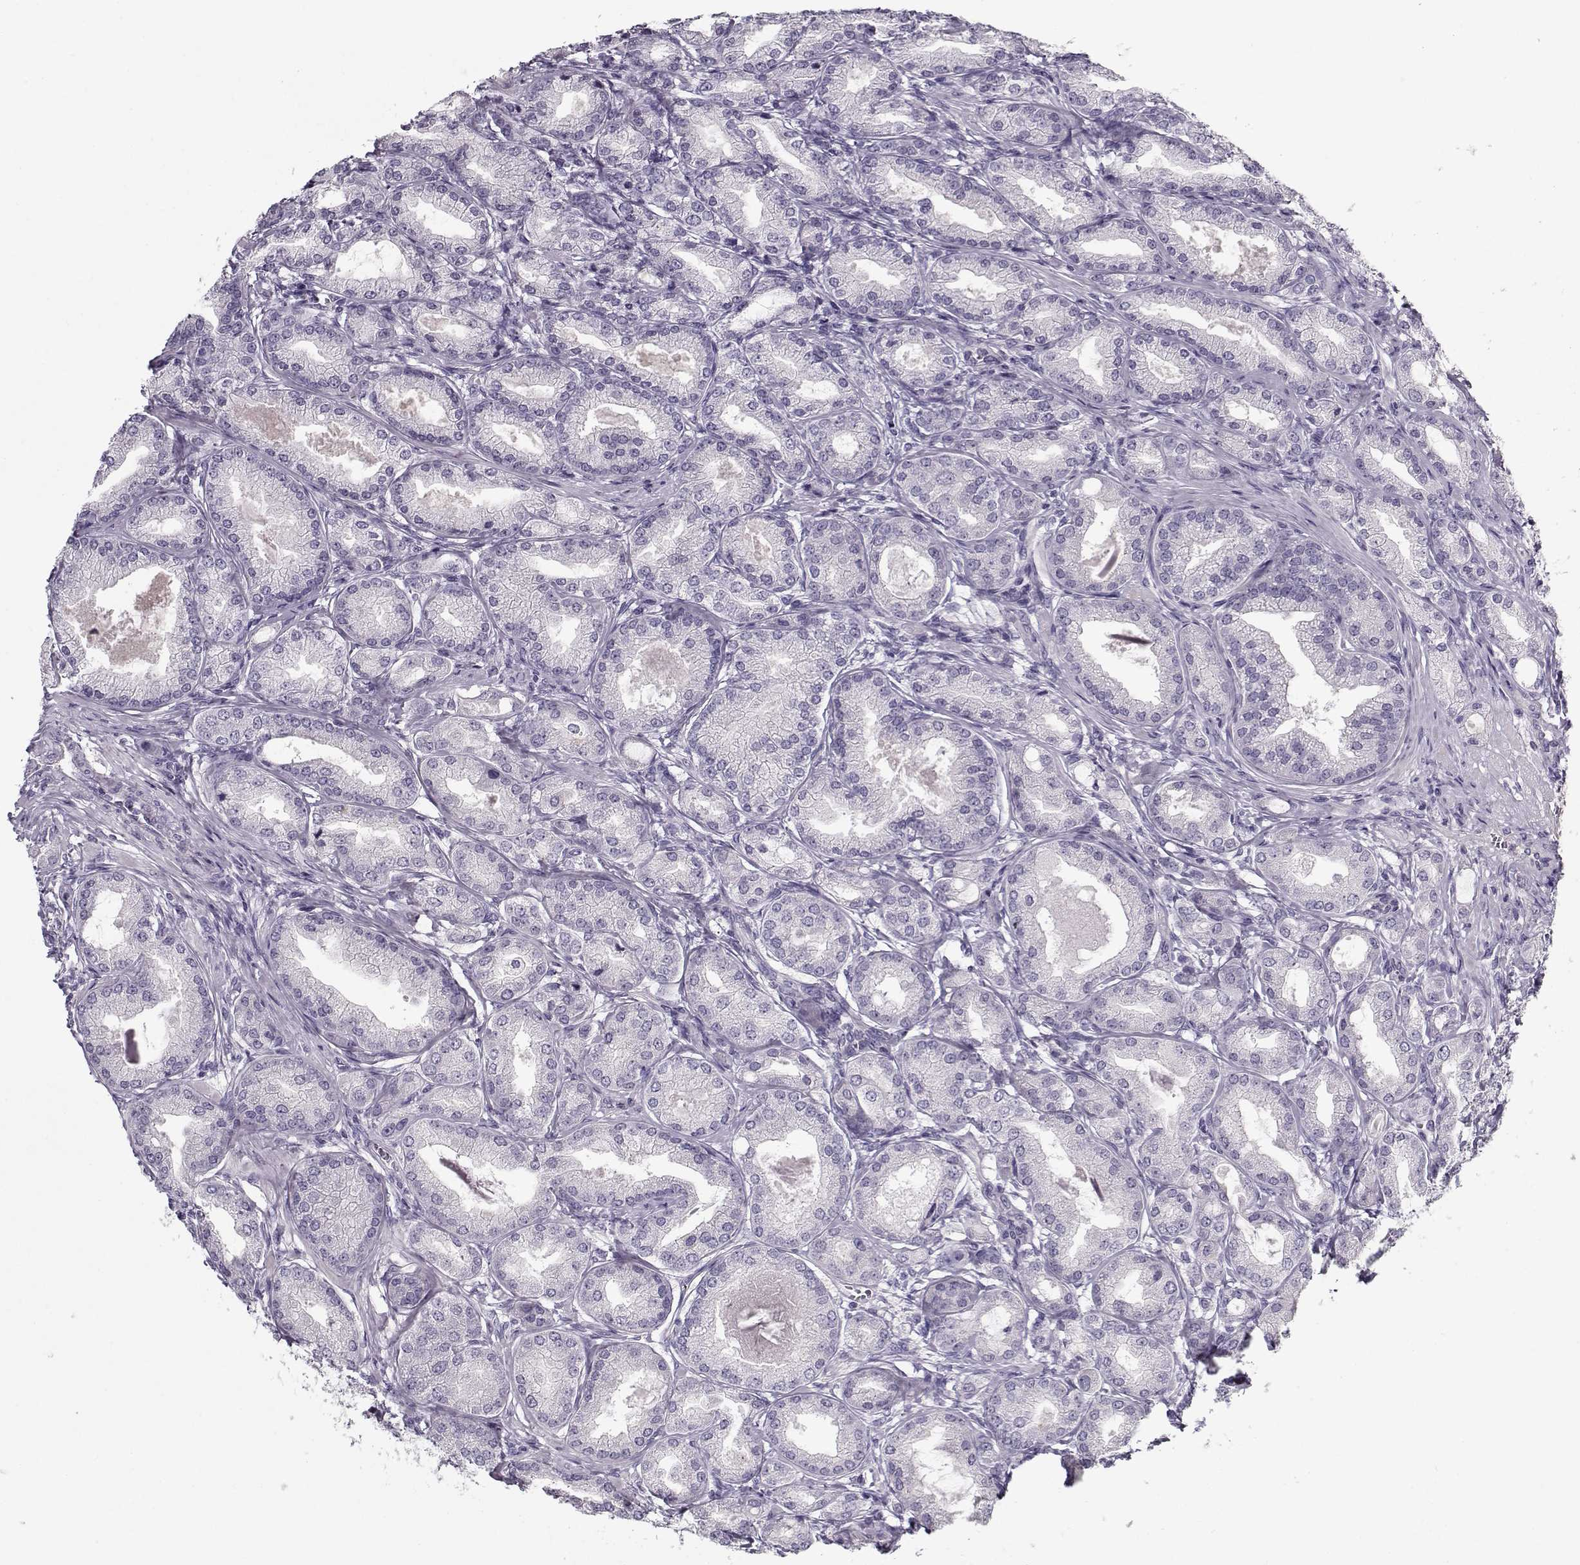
{"staining": {"intensity": "negative", "quantity": "none", "location": "none"}, "tissue": "prostate cancer", "cell_type": "Tumor cells", "image_type": "cancer", "snomed": [{"axis": "morphology", "description": "Adenocarcinoma, NOS"}, {"axis": "topography", "description": "Prostate and seminal vesicle, NOS"}, {"axis": "topography", "description": "Prostate"}], "caption": "Prostate adenocarcinoma was stained to show a protein in brown. There is no significant staining in tumor cells.", "gene": "CCDC136", "patient": {"sex": "male", "age": 77}}